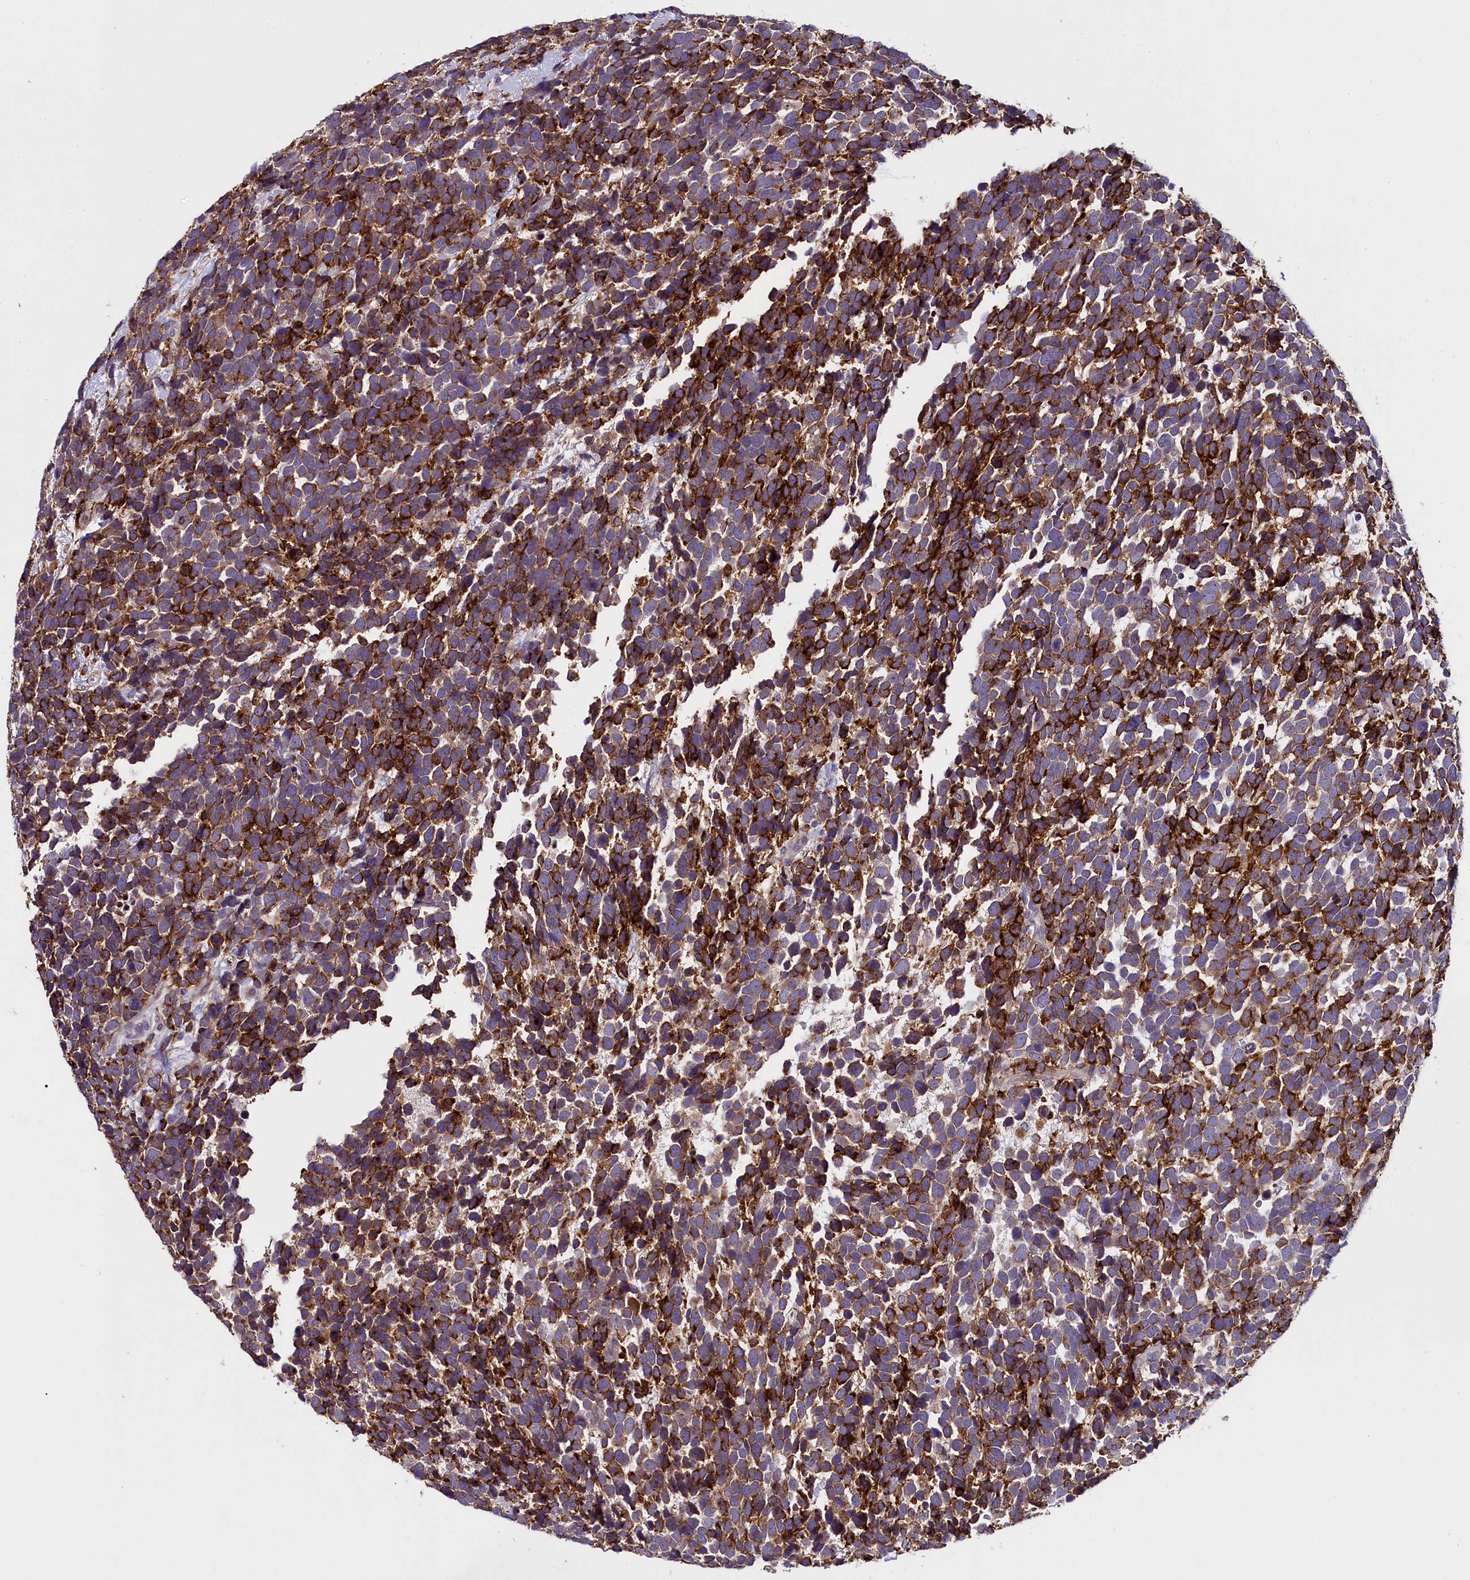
{"staining": {"intensity": "strong", "quantity": ">75%", "location": "cytoplasmic/membranous"}, "tissue": "urothelial cancer", "cell_type": "Tumor cells", "image_type": "cancer", "snomed": [{"axis": "morphology", "description": "Urothelial carcinoma, High grade"}, {"axis": "topography", "description": "Urinary bladder"}], "caption": "Immunohistochemical staining of high-grade urothelial carcinoma reveals high levels of strong cytoplasmic/membranous protein positivity in approximately >75% of tumor cells.", "gene": "MRC2", "patient": {"sex": "female", "age": 82}}